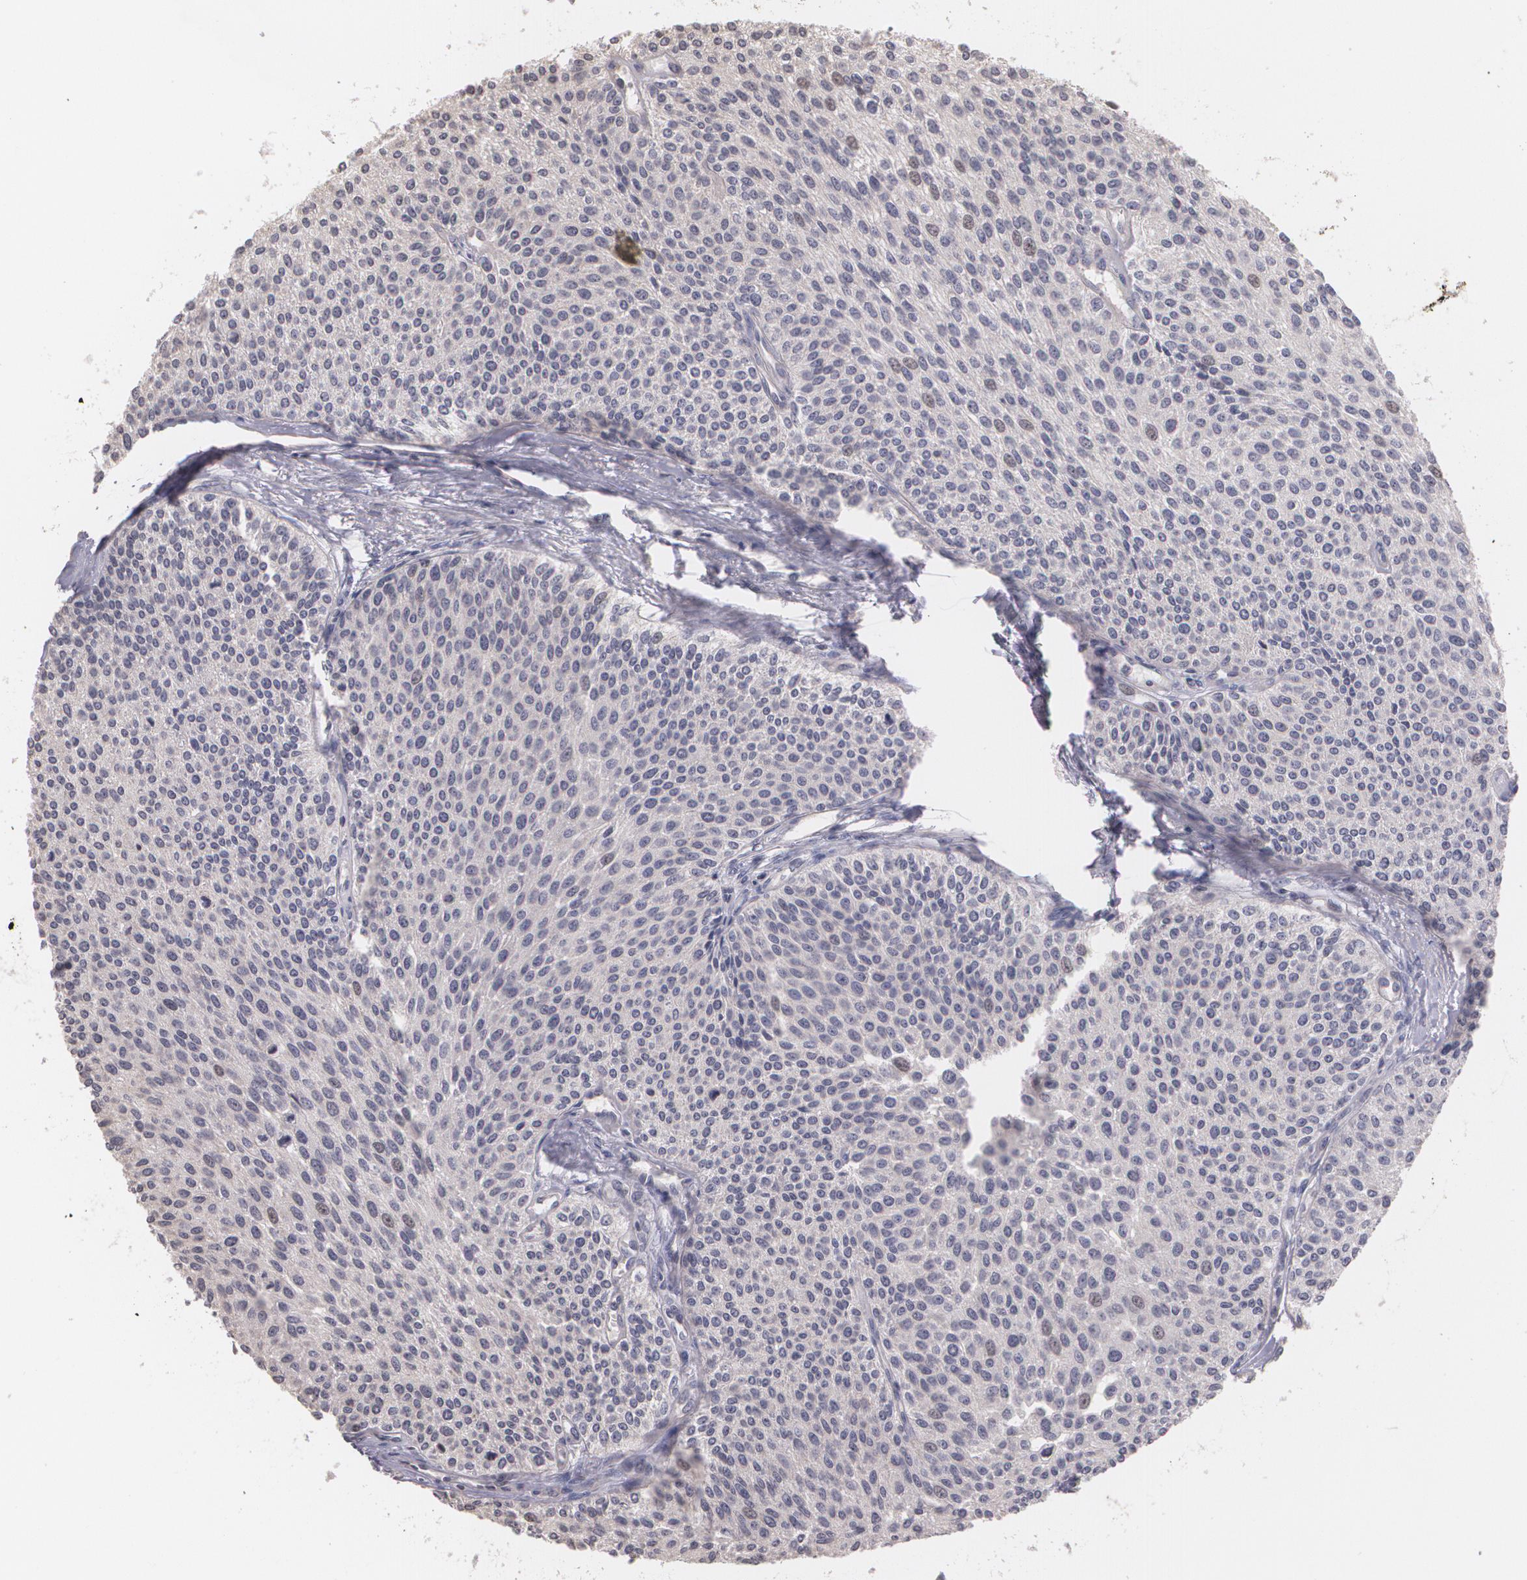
{"staining": {"intensity": "negative", "quantity": "none", "location": "none"}, "tissue": "urothelial cancer", "cell_type": "Tumor cells", "image_type": "cancer", "snomed": [{"axis": "morphology", "description": "Urothelial carcinoma, Low grade"}, {"axis": "topography", "description": "Urinary bladder"}], "caption": "High power microscopy histopathology image of an immunohistochemistry (IHC) photomicrograph of low-grade urothelial carcinoma, revealing no significant staining in tumor cells. (DAB (3,3'-diaminobenzidine) IHC with hematoxylin counter stain).", "gene": "THRB", "patient": {"sex": "female", "age": 73}}